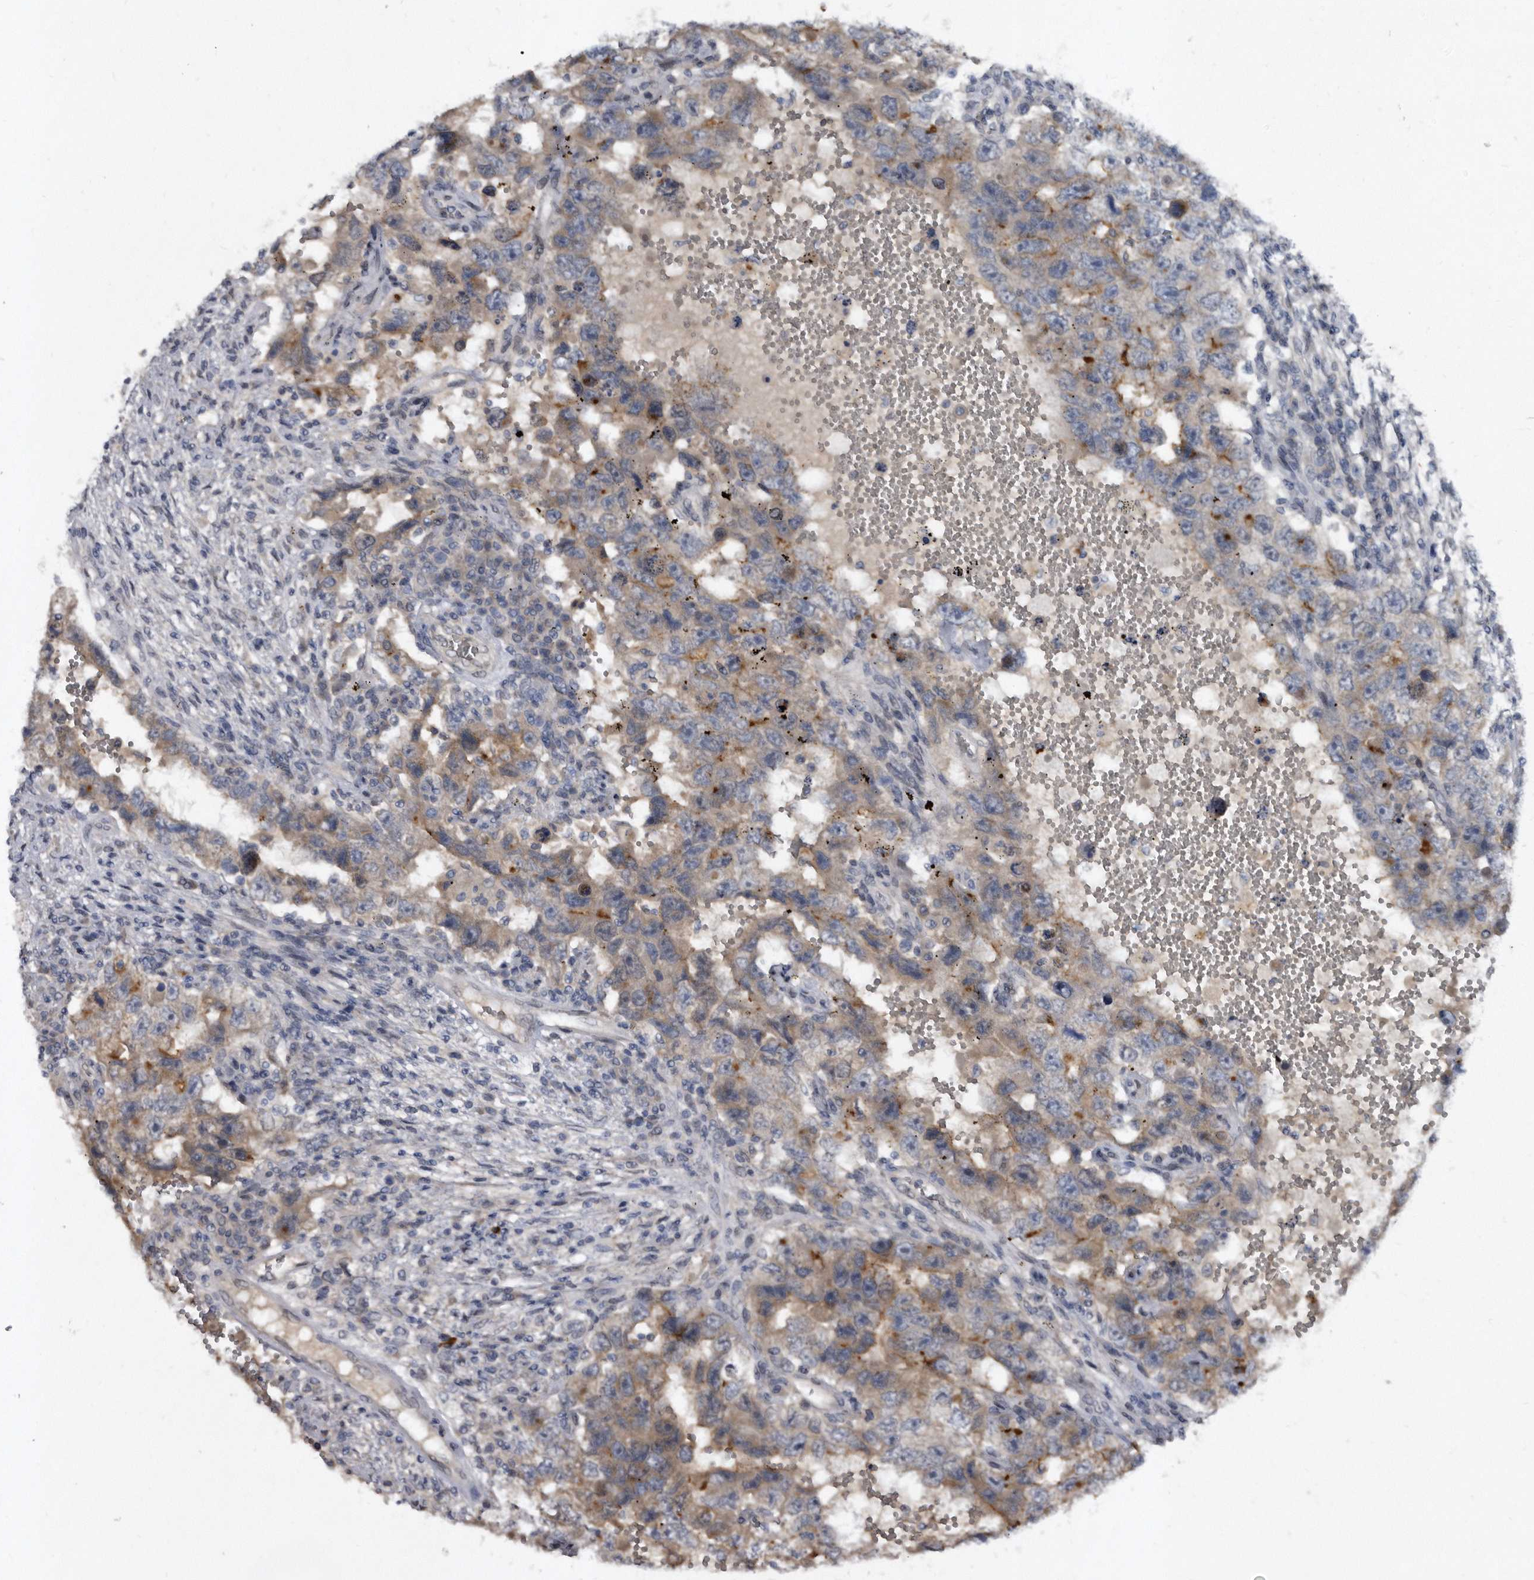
{"staining": {"intensity": "weak", "quantity": "25%-75%", "location": "cytoplasmic/membranous"}, "tissue": "testis cancer", "cell_type": "Tumor cells", "image_type": "cancer", "snomed": [{"axis": "morphology", "description": "Carcinoma, Embryonal, NOS"}, {"axis": "topography", "description": "Testis"}], "caption": "An image of testis embryonal carcinoma stained for a protein displays weak cytoplasmic/membranous brown staining in tumor cells.", "gene": "PROM1", "patient": {"sex": "male", "age": 26}}